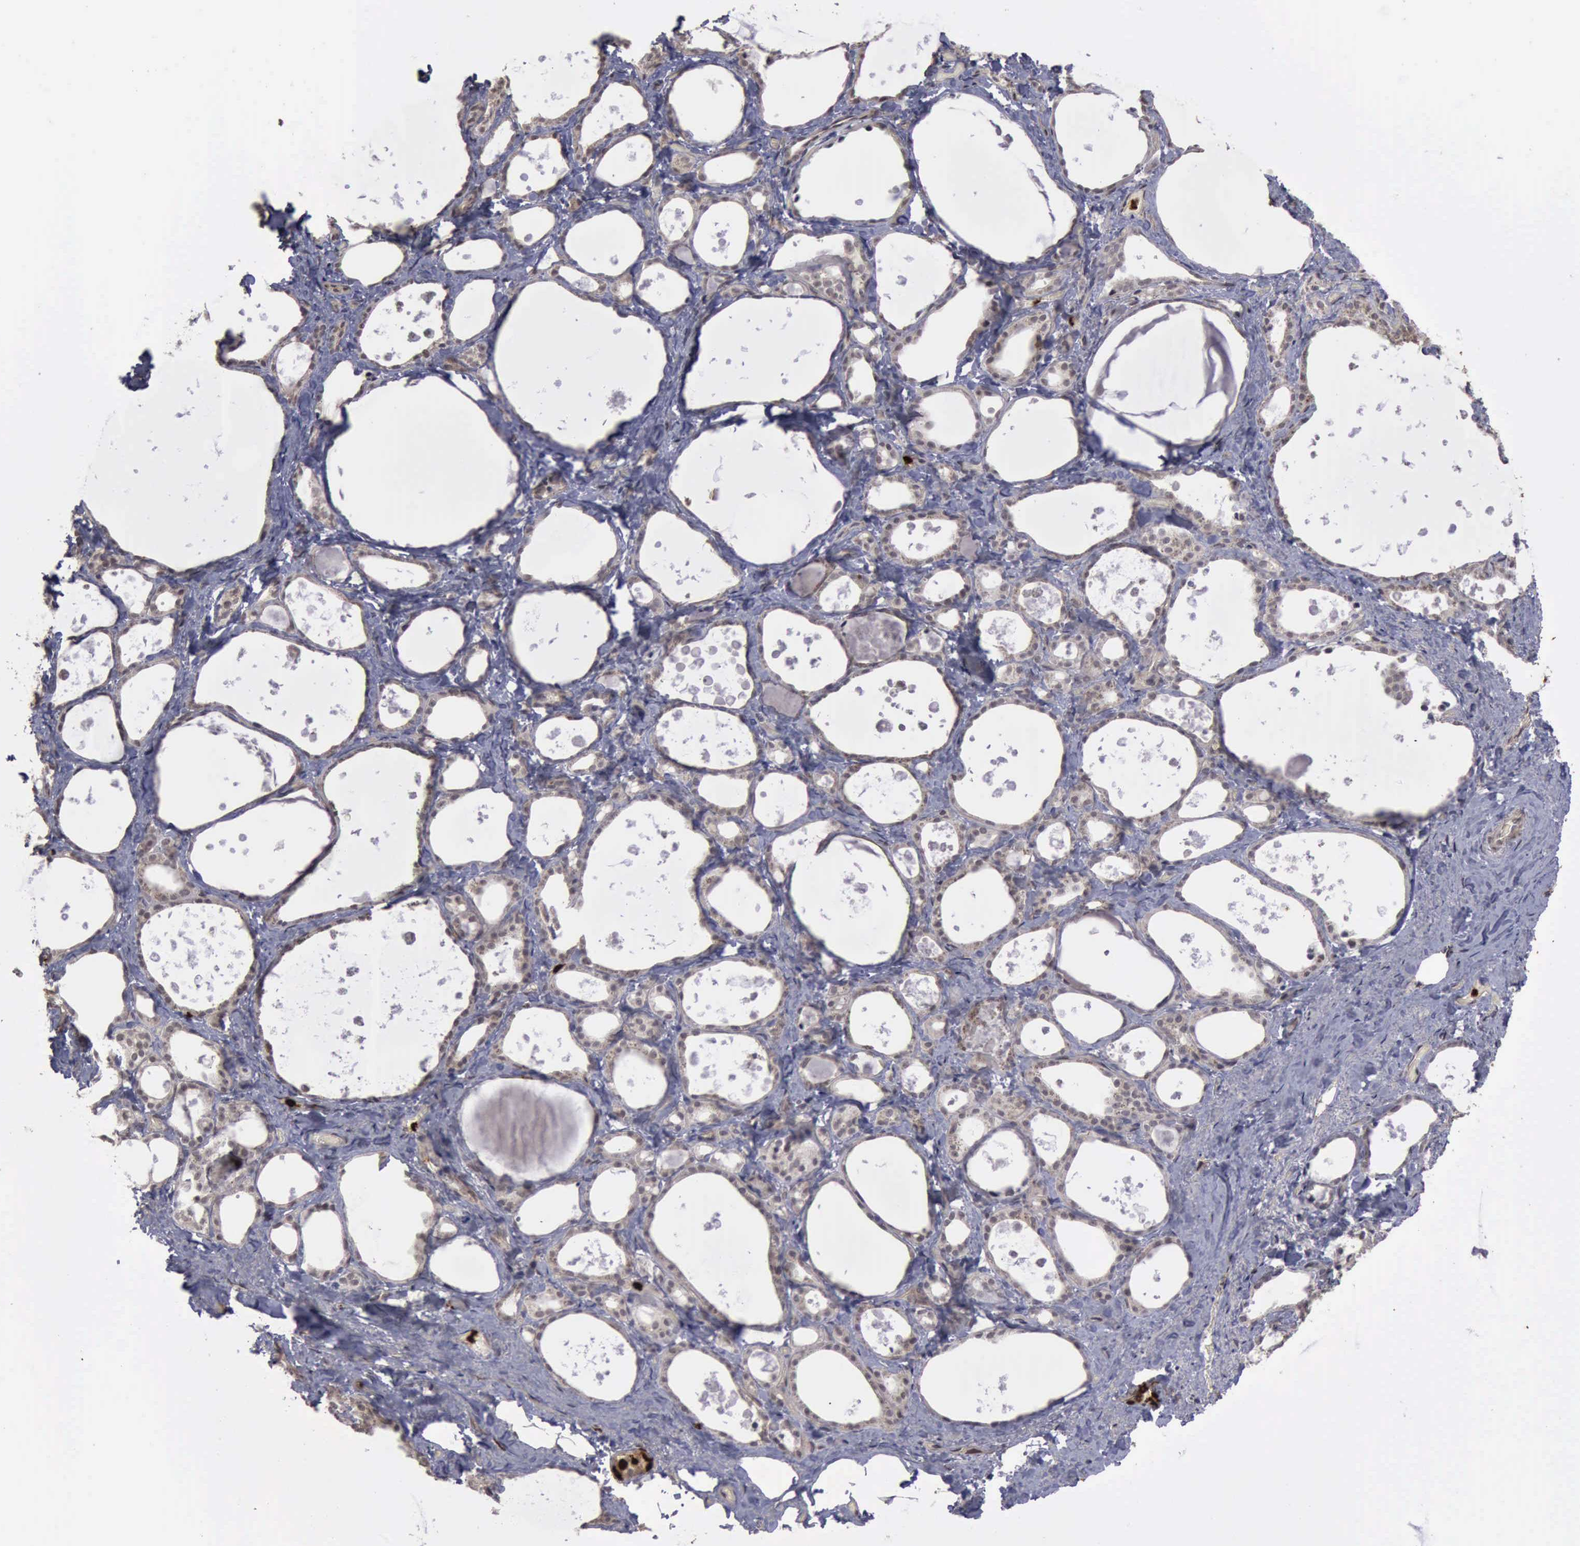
{"staining": {"intensity": "negative", "quantity": "none", "location": "none"}, "tissue": "thyroid gland", "cell_type": "Glandular cells", "image_type": "normal", "snomed": [{"axis": "morphology", "description": "Normal tissue, NOS"}, {"axis": "topography", "description": "Thyroid gland"}], "caption": "A photomicrograph of thyroid gland stained for a protein demonstrates no brown staining in glandular cells. The staining was performed using DAB to visualize the protein expression in brown, while the nuclei were stained in blue with hematoxylin (Magnification: 20x).", "gene": "MMP9", "patient": {"sex": "female", "age": 75}}